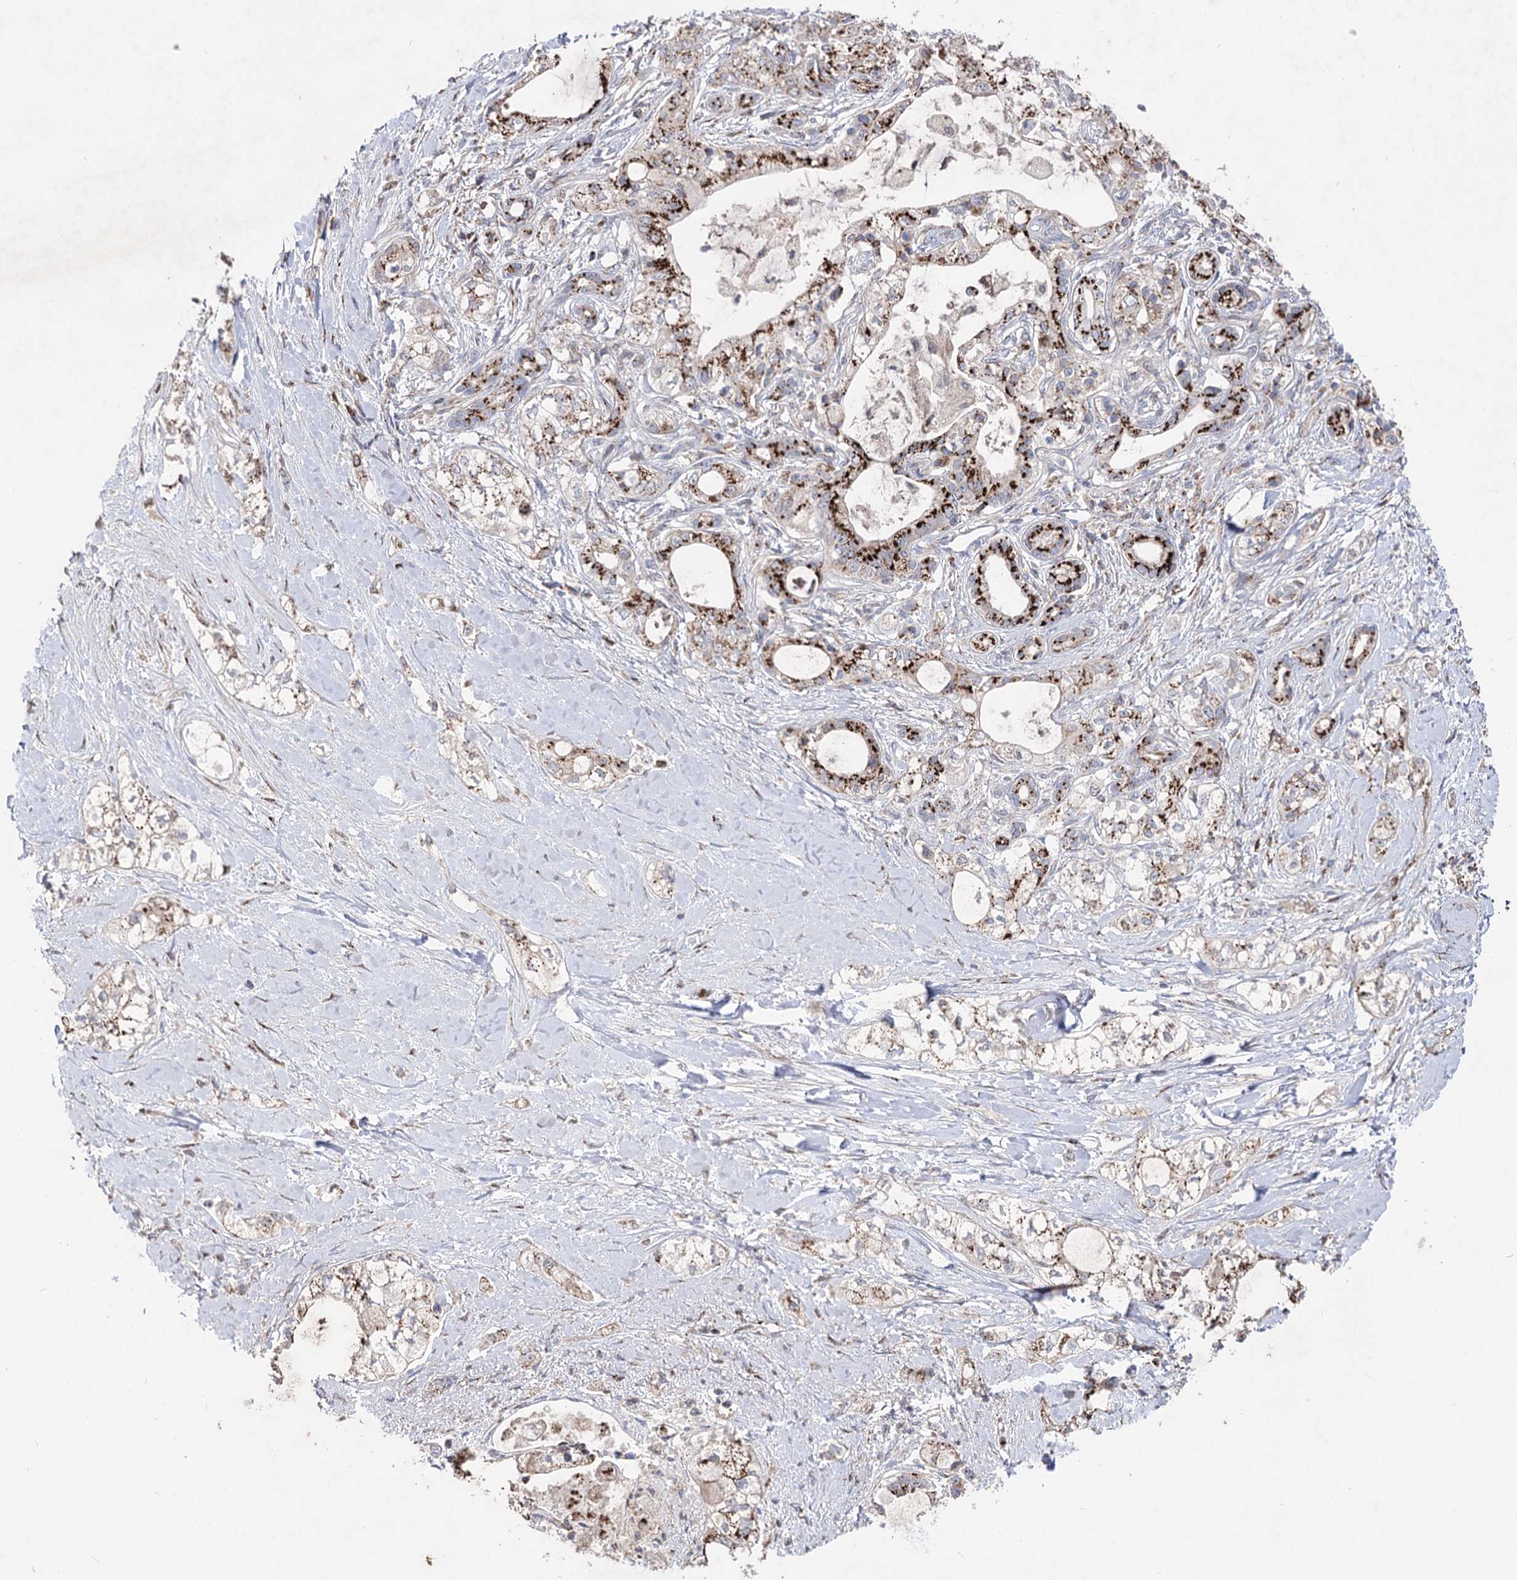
{"staining": {"intensity": "strong", "quantity": ">75%", "location": "cytoplasmic/membranous"}, "tissue": "pancreatic cancer", "cell_type": "Tumor cells", "image_type": "cancer", "snomed": [{"axis": "morphology", "description": "Adenocarcinoma, NOS"}, {"axis": "topography", "description": "Pancreas"}], "caption": "Protein analysis of pancreatic cancer (adenocarcinoma) tissue exhibits strong cytoplasmic/membranous expression in approximately >75% of tumor cells.", "gene": "ARHGAP20", "patient": {"sex": "male", "age": 70}}